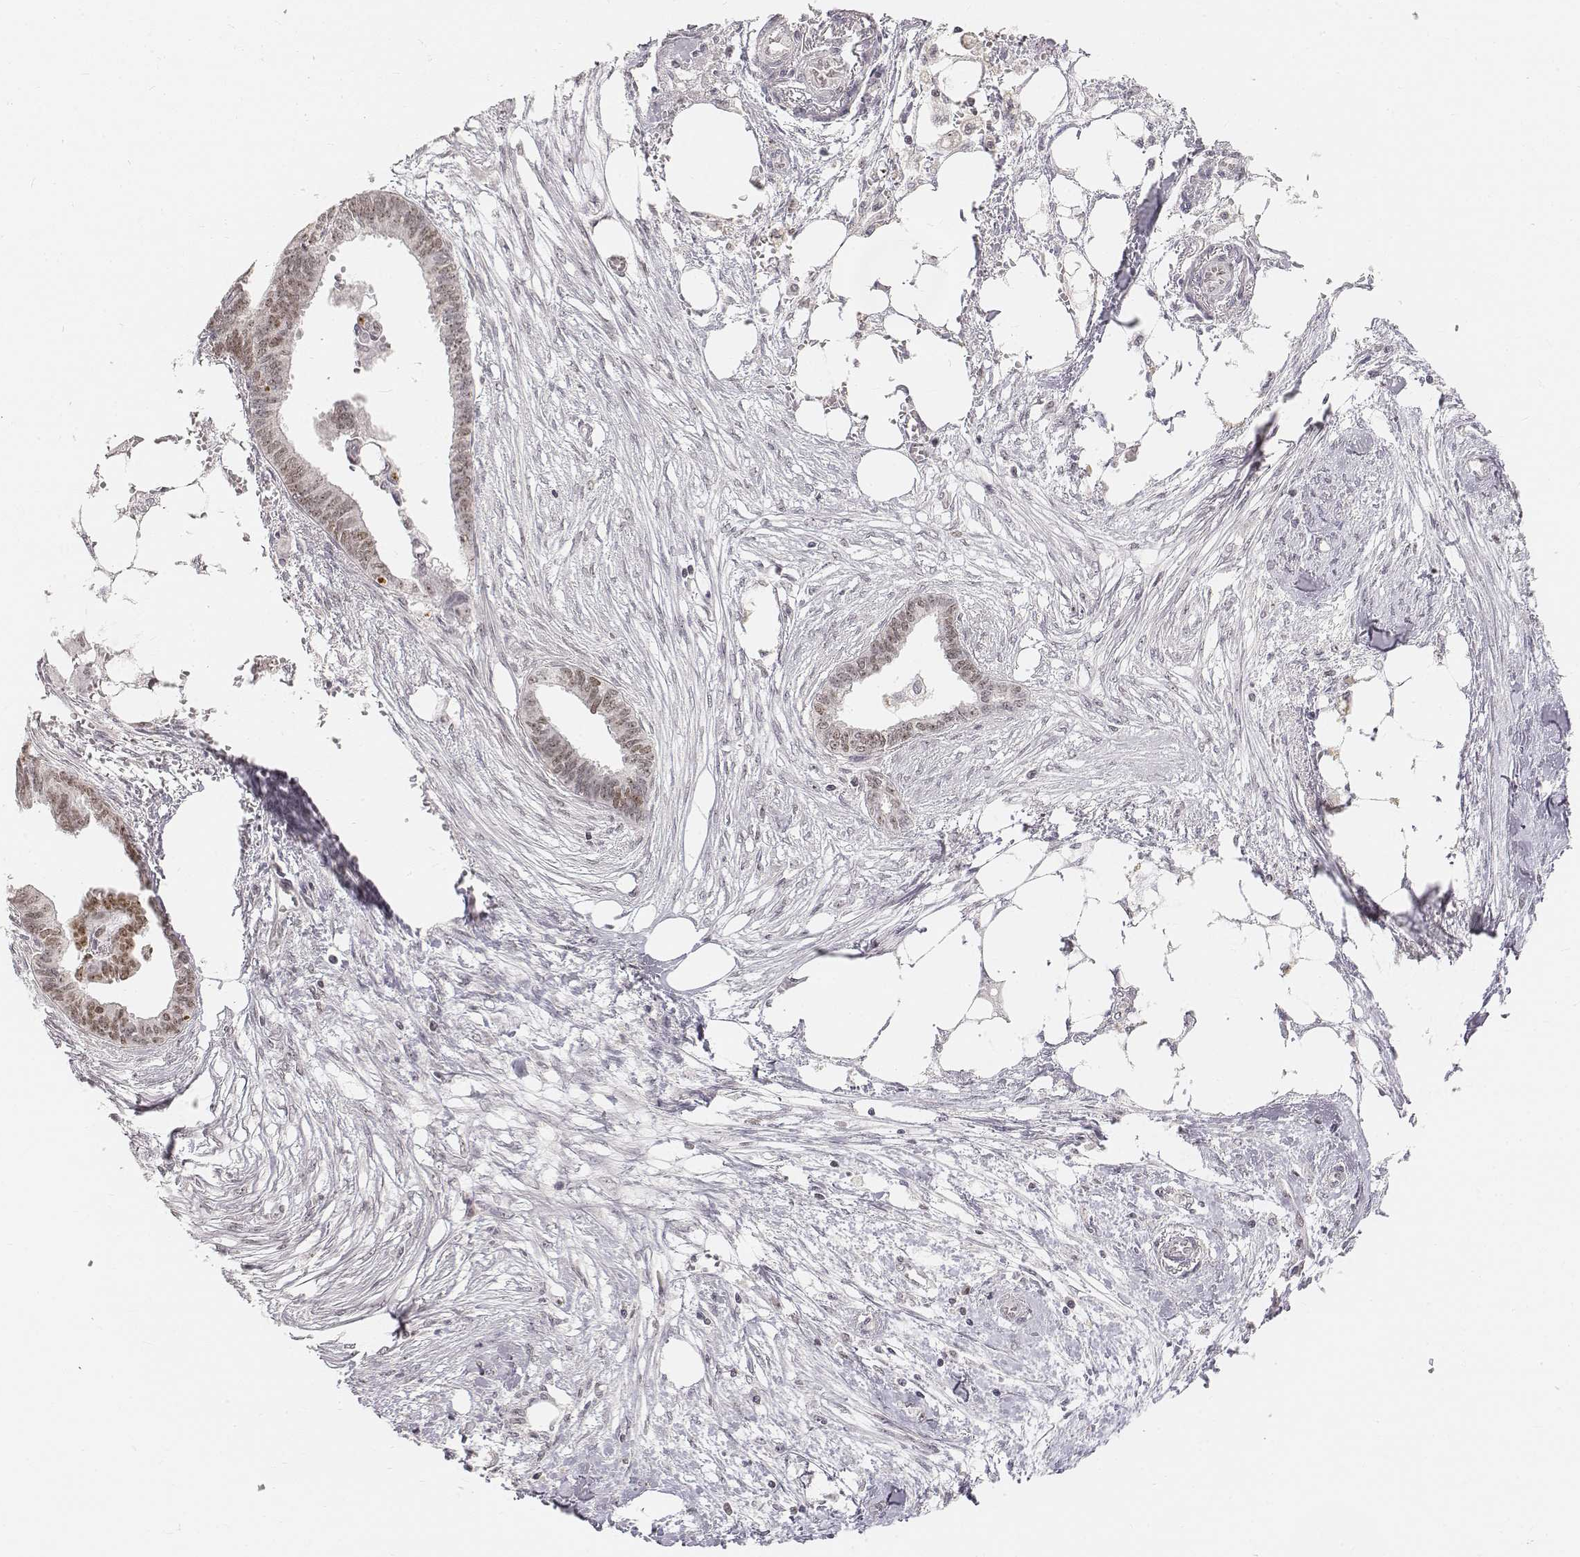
{"staining": {"intensity": "weak", "quantity": "<25%", "location": "nuclear"}, "tissue": "endometrial cancer", "cell_type": "Tumor cells", "image_type": "cancer", "snomed": [{"axis": "morphology", "description": "Adenocarcinoma, NOS"}, {"axis": "morphology", "description": "Adenocarcinoma, metastatic, NOS"}, {"axis": "topography", "description": "Adipose tissue"}, {"axis": "topography", "description": "Endometrium"}], "caption": "High power microscopy micrograph of an immunohistochemistry photomicrograph of endometrial cancer (adenocarcinoma), revealing no significant positivity in tumor cells.", "gene": "PHF6", "patient": {"sex": "female", "age": 67}}